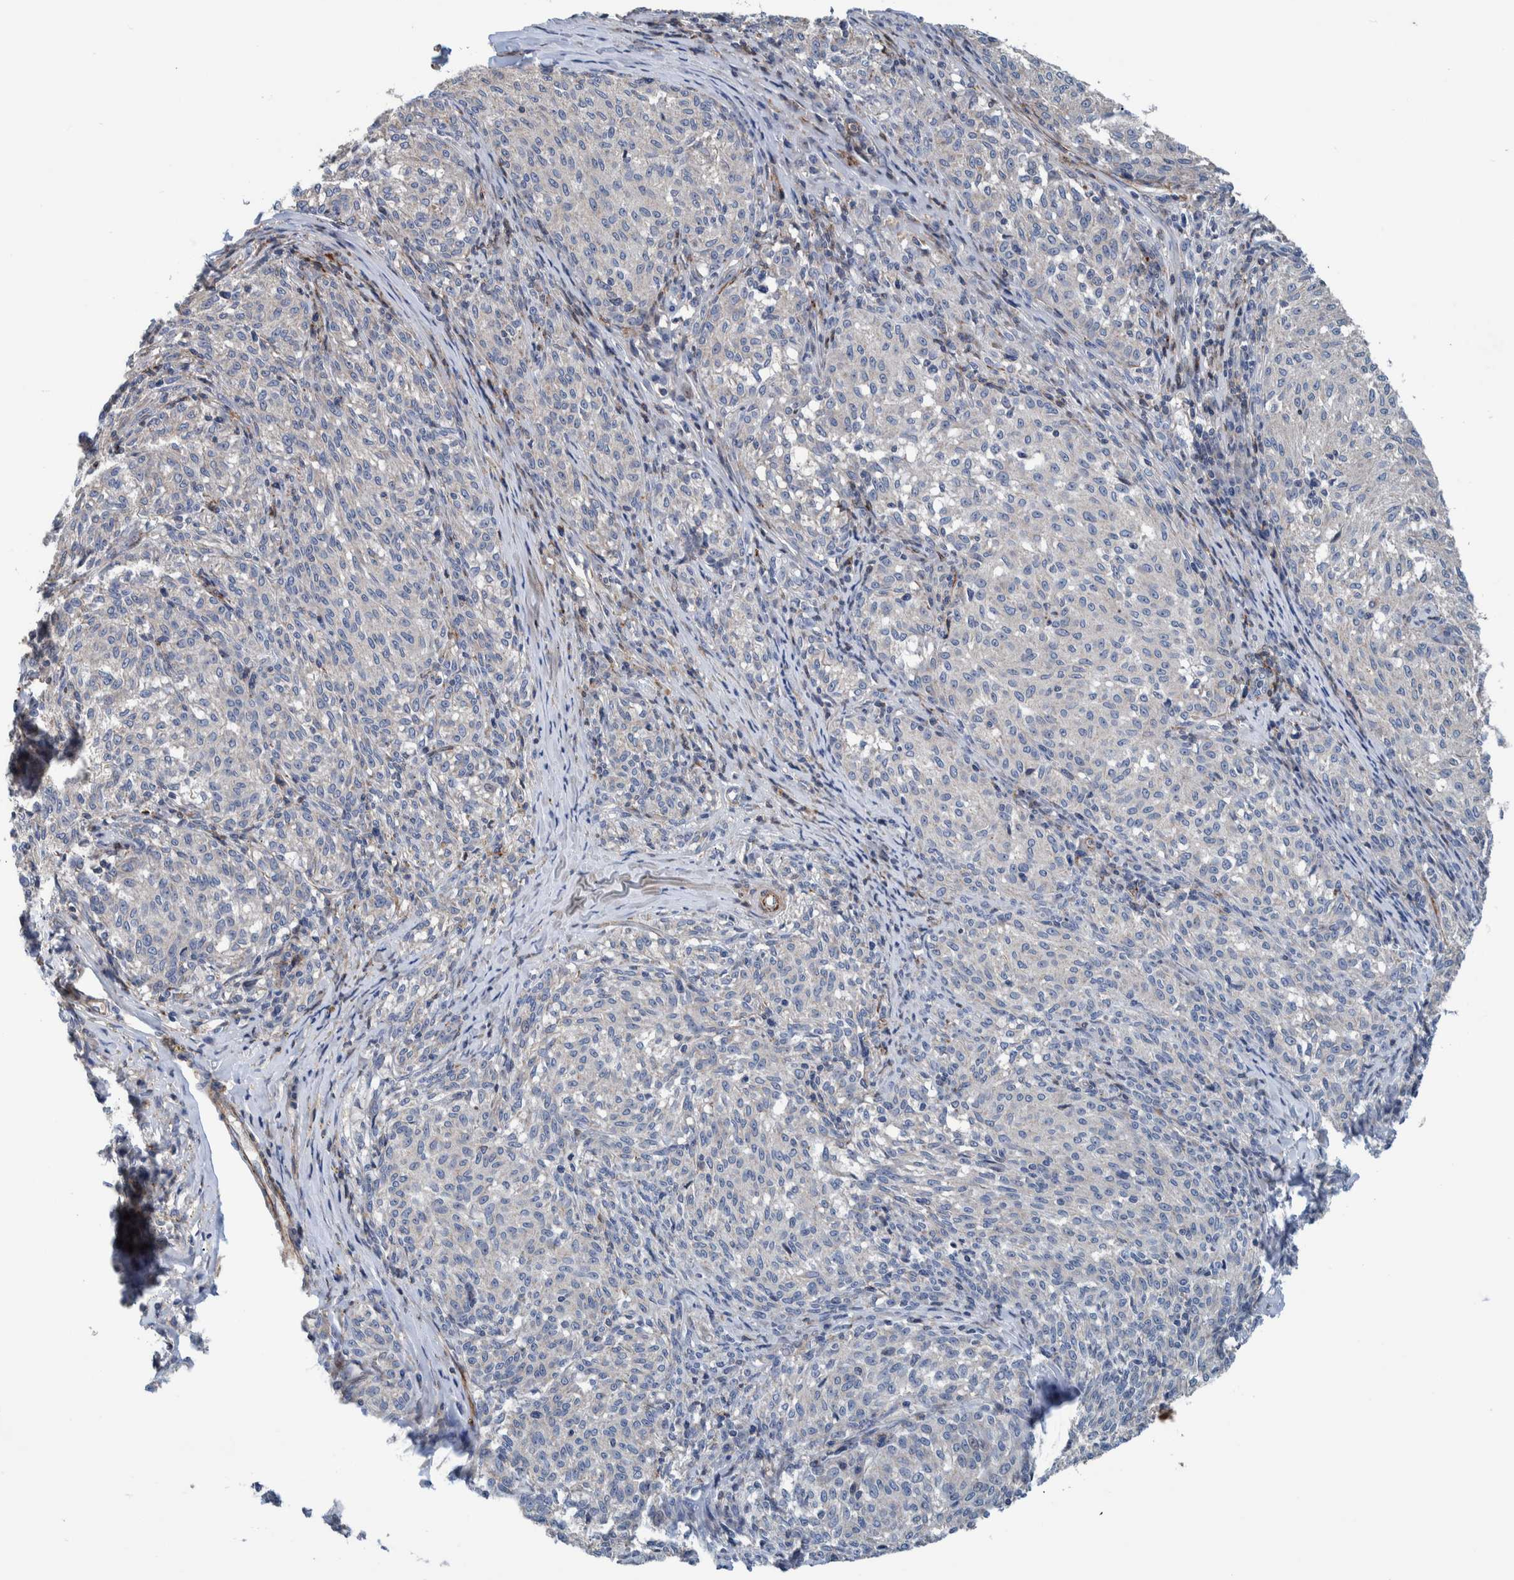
{"staining": {"intensity": "negative", "quantity": "none", "location": "none"}, "tissue": "melanoma", "cell_type": "Tumor cells", "image_type": "cancer", "snomed": [{"axis": "morphology", "description": "Malignant melanoma, NOS"}, {"axis": "topography", "description": "Skin"}], "caption": "Immunohistochemistry of malignant melanoma reveals no staining in tumor cells.", "gene": "MKS1", "patient": {"sex": "female", "age": 72}}